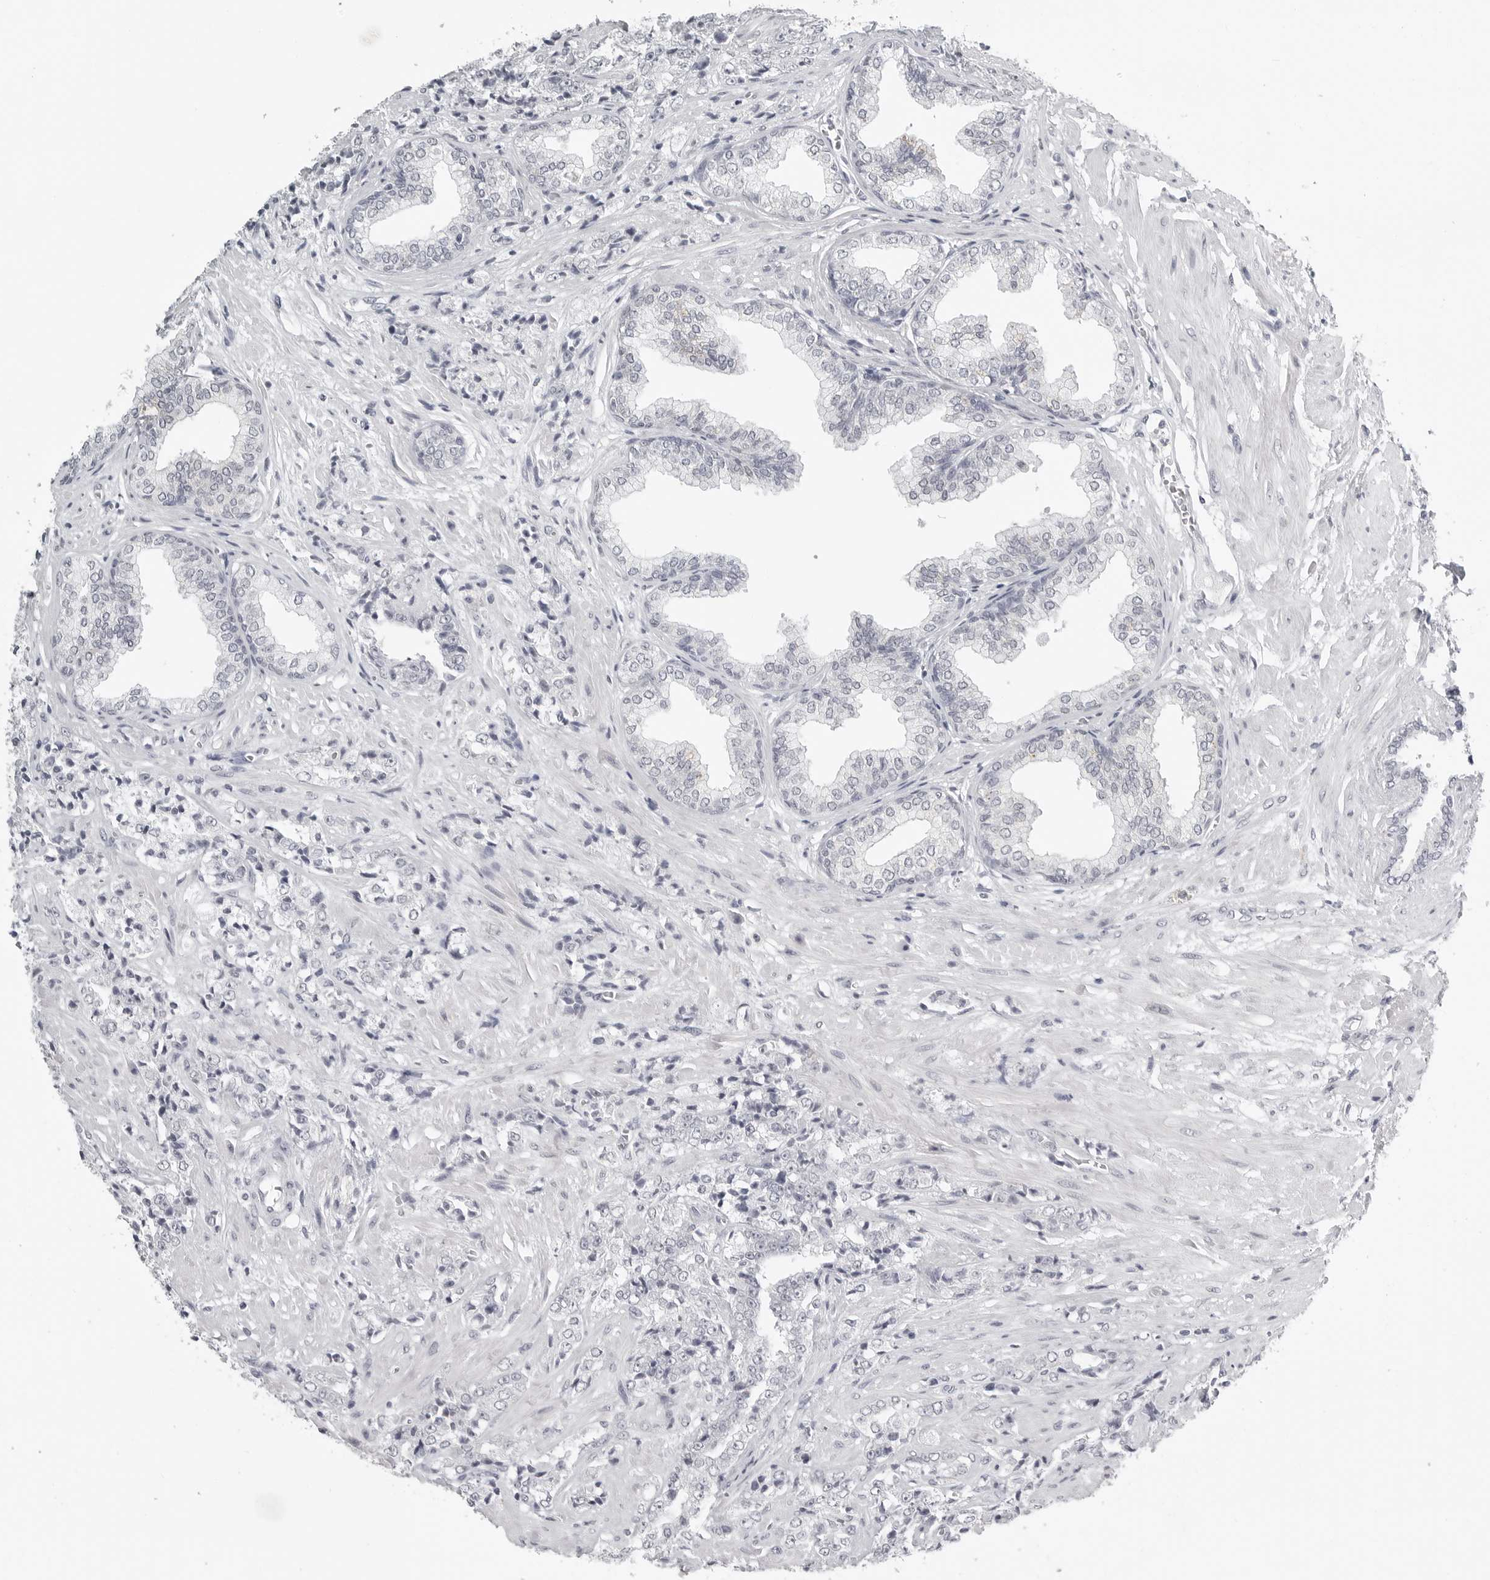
{"staining": {"intensity": "negative", "quantity": "none", "location": "none"}, "tissue": "prostate cancer", "cell_type": "Tumor cells", "image_type": "cancer", "snomed": [{"axis": "morphology", "description": "Adenocarcinoma, High grade"}, {"axis": "topography", "description": "Prostate"}], "caption": "Tumor cells are negative for protein expression in human prostate cancer (adenocarcinoma (high-grade)).", "gene": "BPIFA1", "patient": {"sex": "male", "age": 71}}